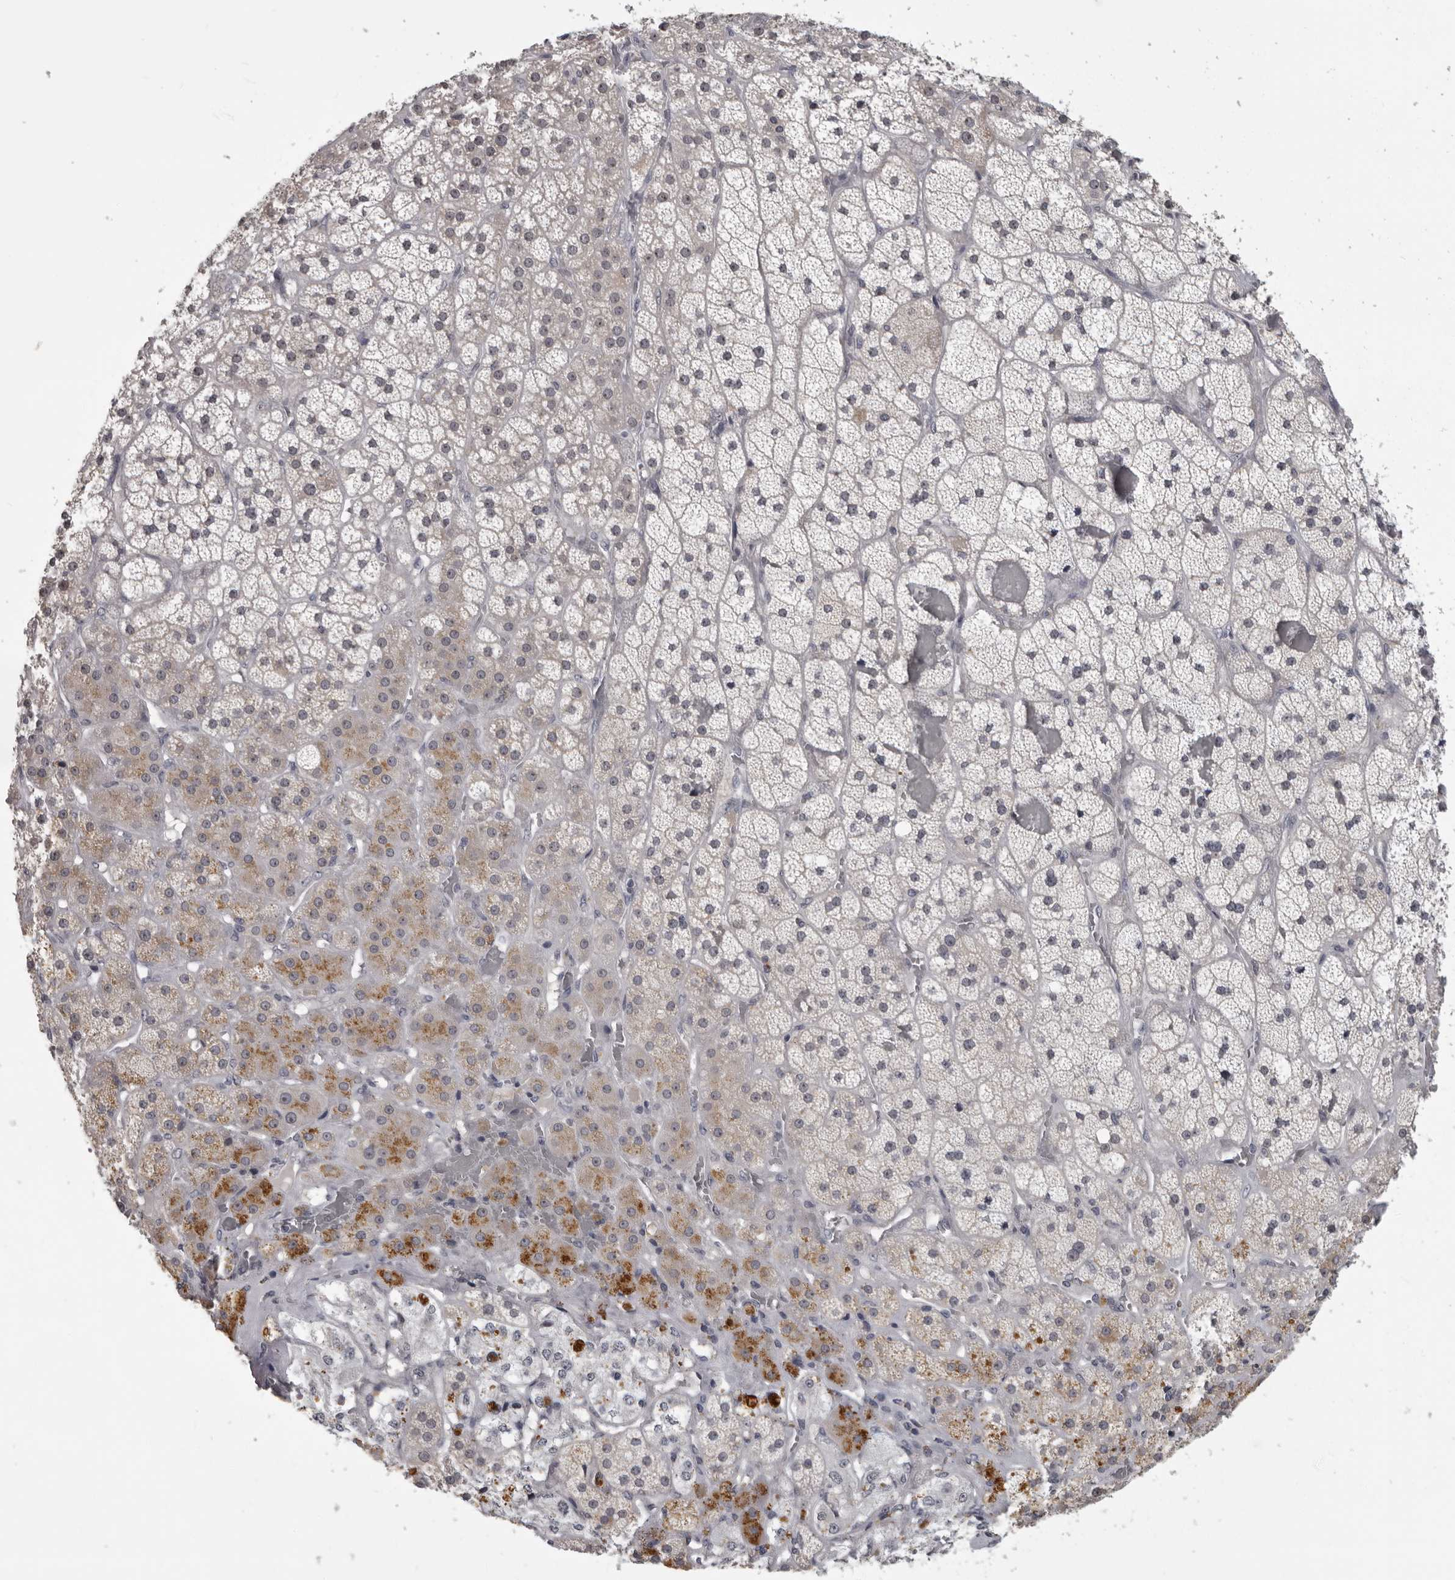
{"staining": {"intensity": "moderate", "quantity": "<25%", "location": "cytoplasmic/membranous,nuclear"}, "tissue": "adrenal gland", "cell_type": "Glandular cells", "image_type": "normal", "snomed": [{"axis": "morphology", "description": "Normal tissue, NOS"}, {"axis": "topography", "description": "Adrenal gland"}], "caption": "High-power microscopy captured an immunohistochemistry (IHC) photomicrograph of normal adrenal gland, revealing moderate cytoplasmic/membranous,nuclear staining in approximately <25% of glandular cells. (DAB (3,3'-diaminobenzidine) = brown stain, brightfield microscopy at high magnification).", "gene": "MRTO4", "patient": {"sex": "male", "age": 57}}